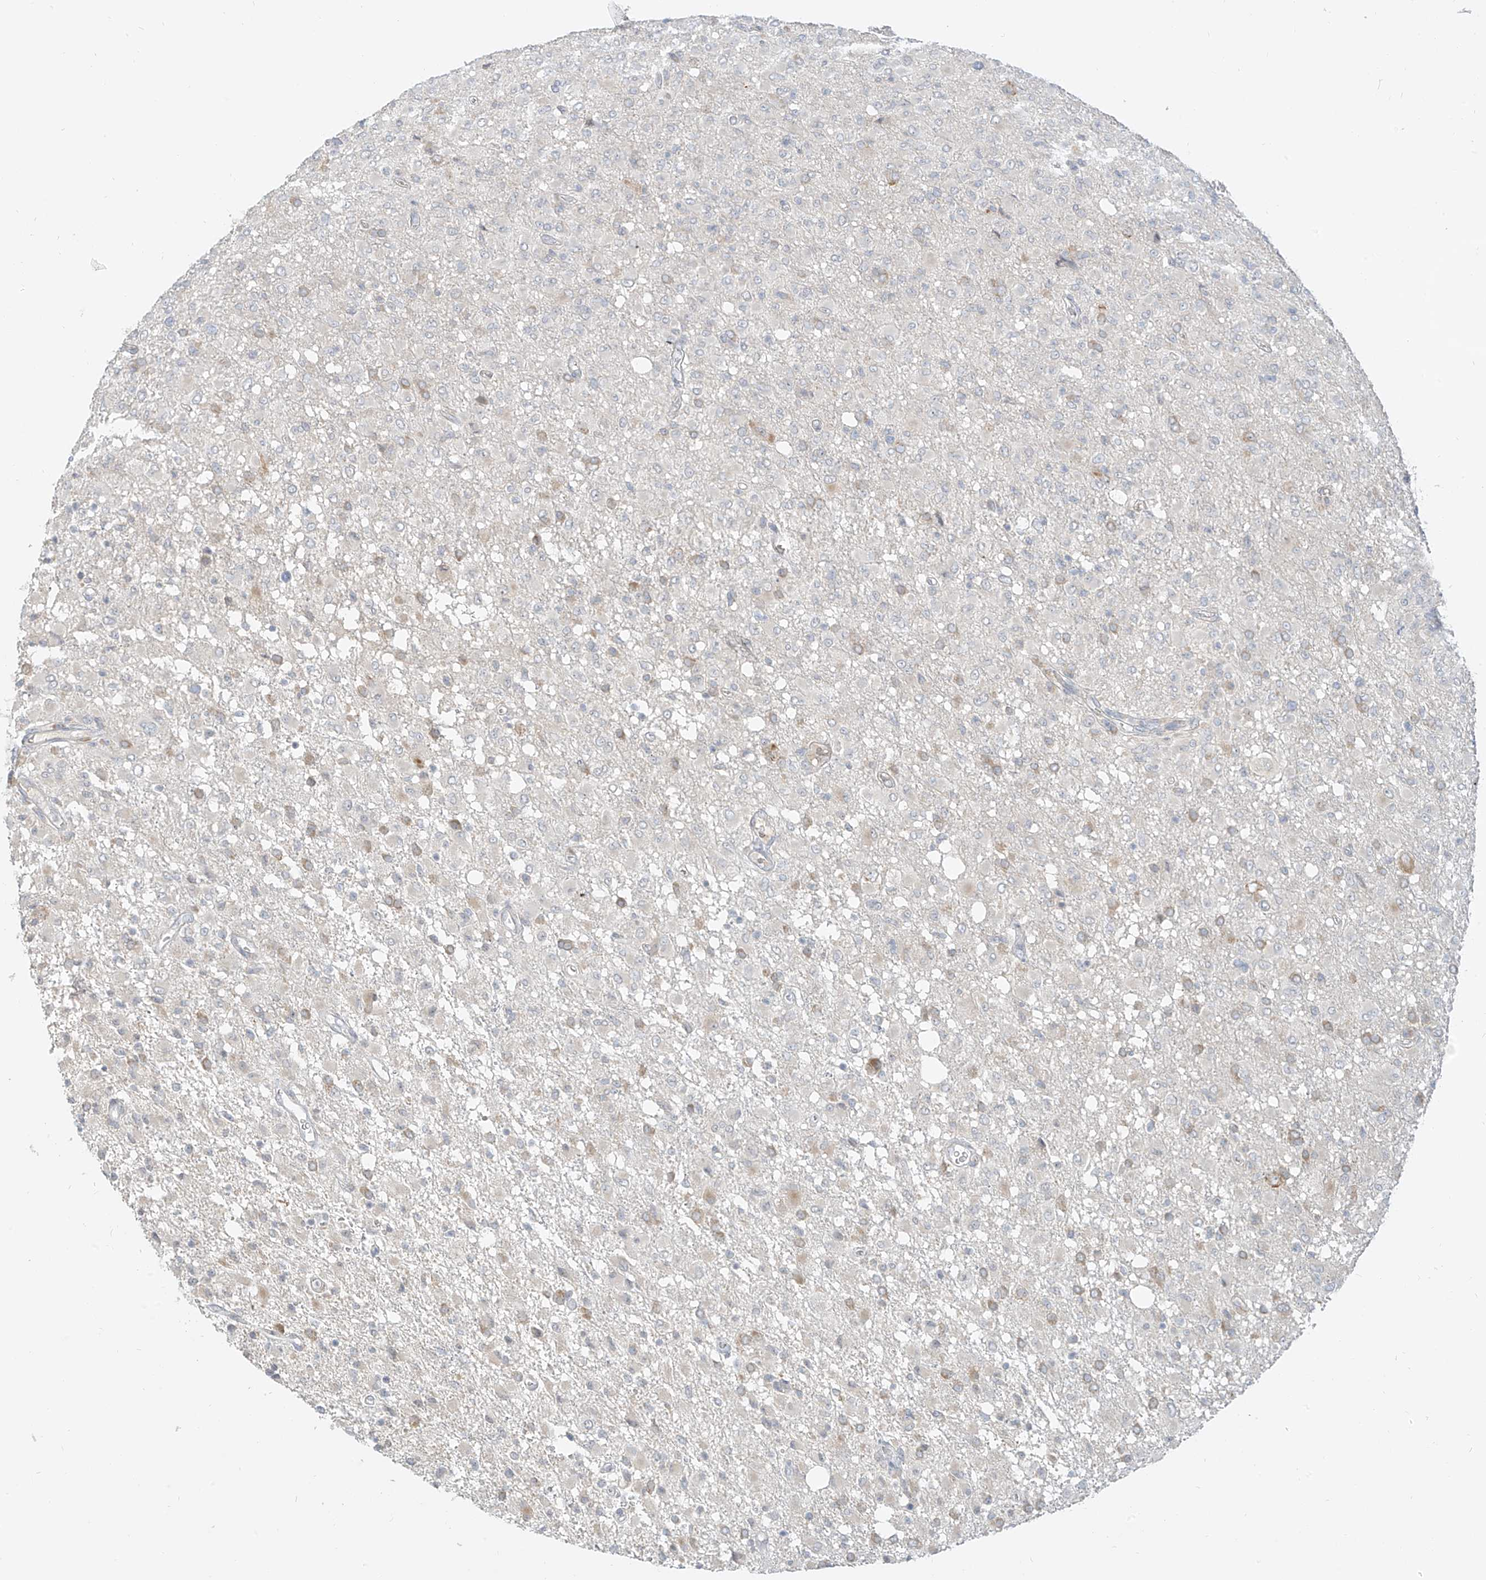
{"staining": {"intensity": "weak", "quantity": "<25%", "location": "cytoplasmic/membranous"}, "tissue": "glioma", "cell_type": "Tumor cells", "image_type": "cancer", "snomed": [{"axis": "morphology", "description": "Glioma, malignant, High grade"}, {"axis": "topography", "description": "Brain"}], "caption": "This photomicrograph is of glioma stained with IHC to label a protein in brown with the nuclei are counter-stained blue. There is no positivity in tumor cells. (Stains: DAB (3,3'-diaminobenzidine) immunohistochemistry with hematoxylin counter stain, Microscopy: brightfield microscopy at high magnification).", "gene": "C2orf42", "patient": {"sex": "female", "age": 57}}